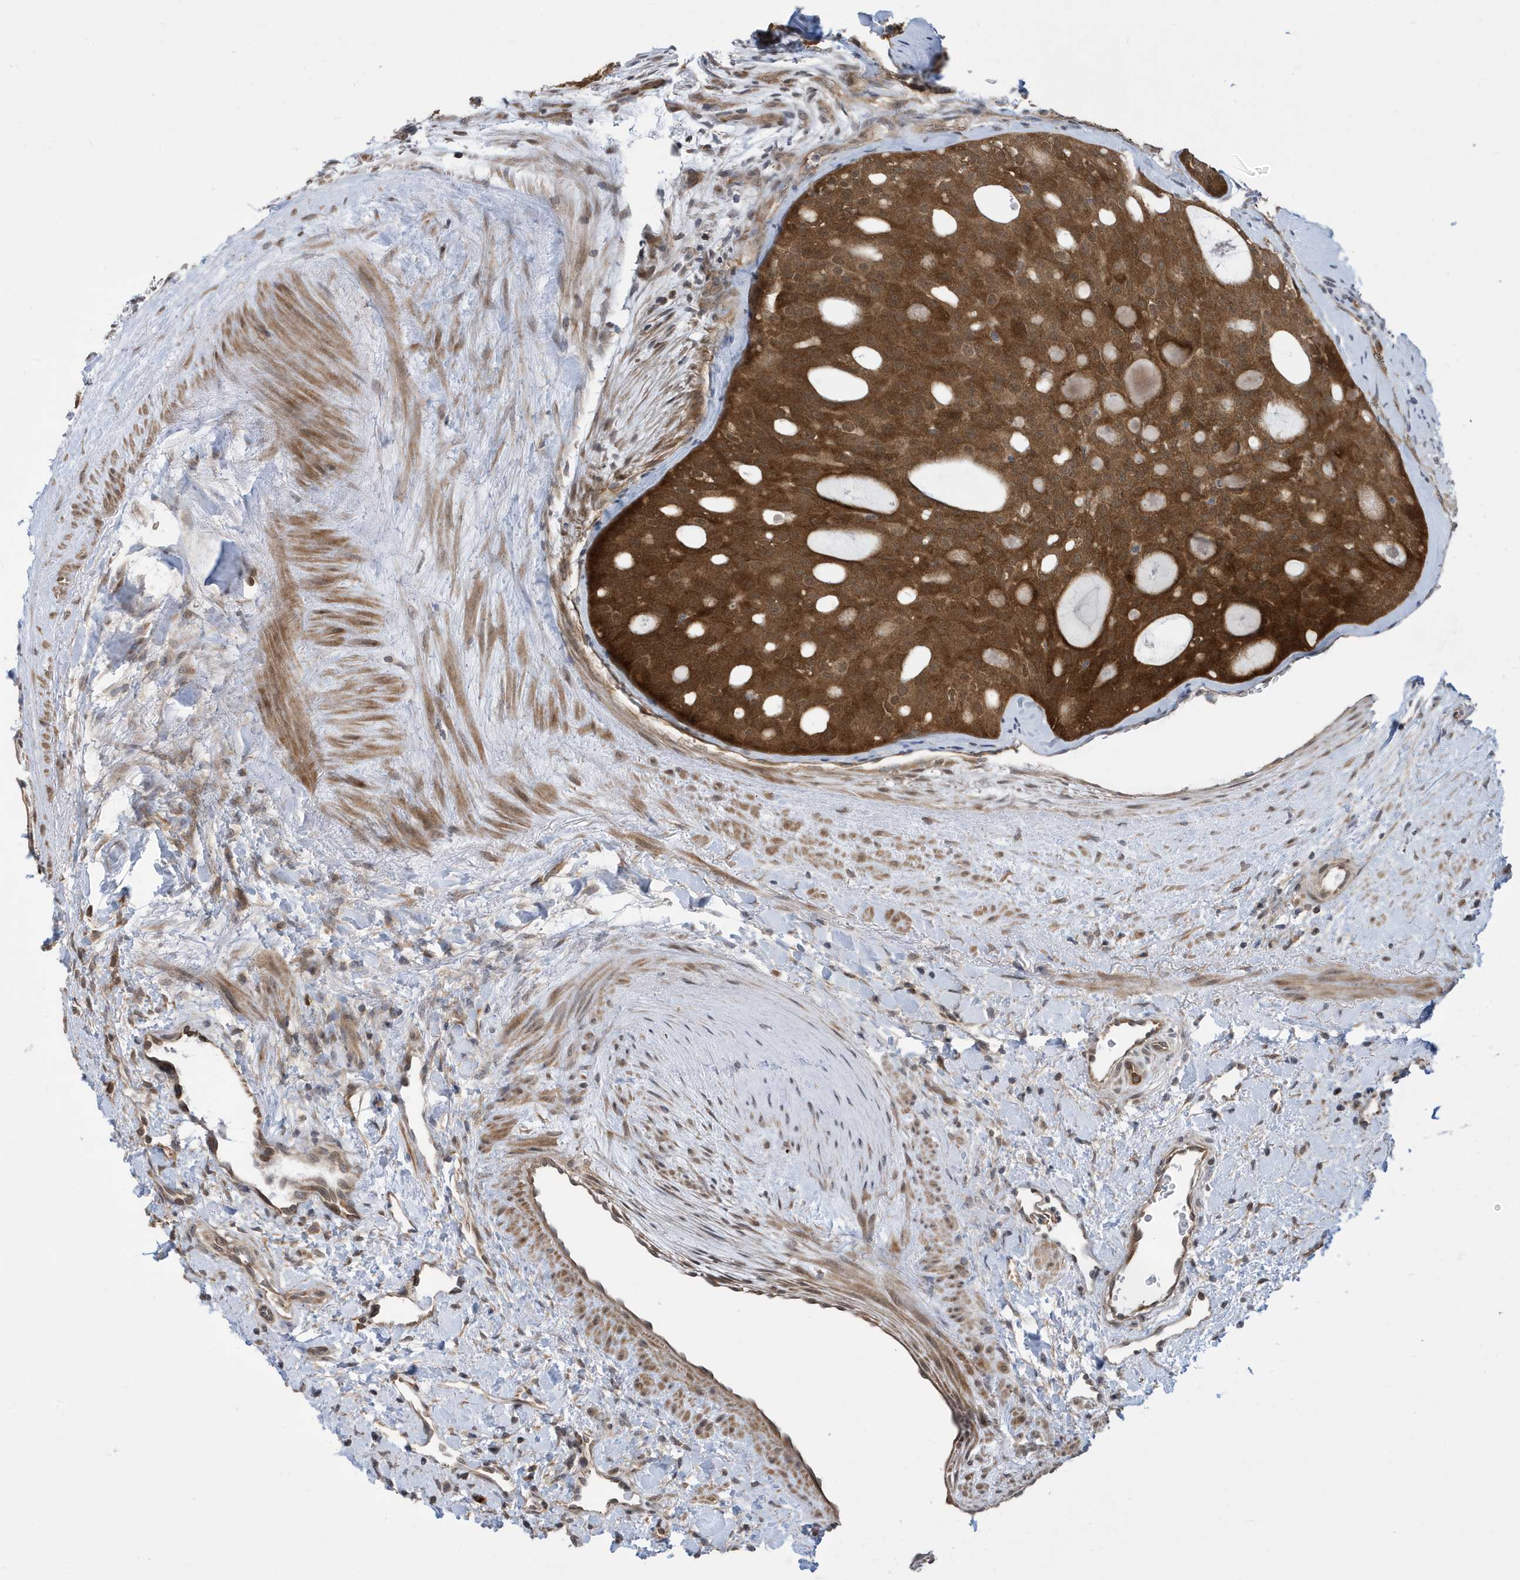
{"staining": {"intensity": "strong", "quantity": ">75%", "location": "cytoplasmic/membranous,nuclear"}, "tissue": "thyroid cancer", "cell_type": "Tumor cells", "image_type": "cancer", "snomed": [{"axis": "morphology", "description": "Follicular adenoma carcinoma, NOS"}, {"axis": "topography", "description": "Thyroid gland"}], "caption": "Immunohistochemistry (IHC) micrograph of neoplastic tissue: human thyroid cancer stained using immunohistochemistry (IHC) exhibits high levels of strong protein expression localized specifically in the cytoplasmic/membranous and nuclear of tumor cells, appearing as a cytoplasmic/membranous and nuclear brown color.", "gene": "UBQLN1", "patient": {"sex": "male", "age": 75}}